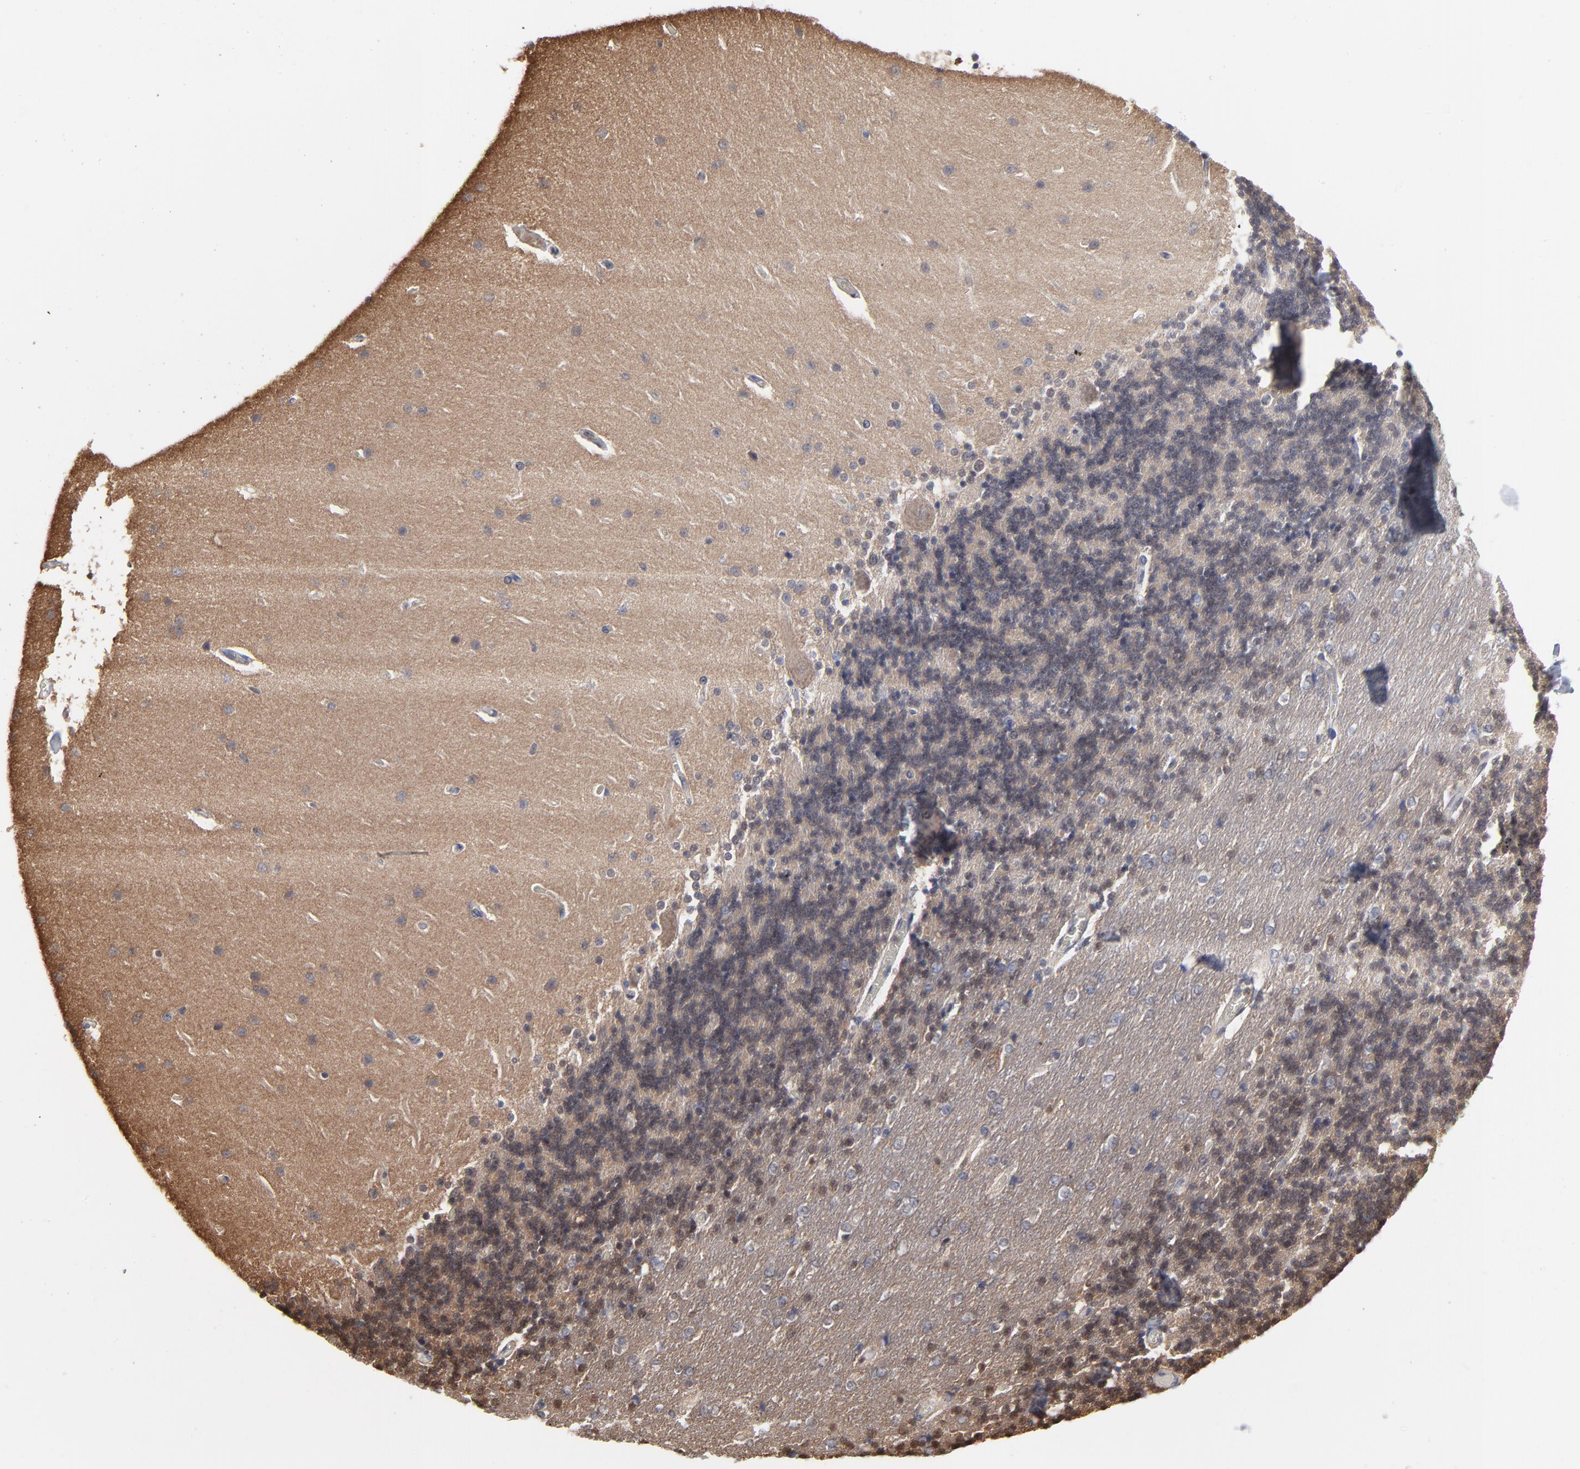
{"staining": {"intensity": "weak", "quantity": ">75%", "location": "cytoplasmic/membranous"}, "tissue": "cerebellum", "cell_type": "Cells in granular layer", "image_type": "normal", "snomed": [{"axis": "morphology", "description": "Normal tissue, NOS"}, {"axis": "topography", "description": "Cerebellum"}], "caption": "Immunohistochemistry of unremarkable cerebellum displays low levels of weak cytoplasmic/membranous positivity in about >75% of cells in granular layer. (IHC, brightfield microscopy, high magnification).", "gene": "MAP2K1", "patient": {"sex": "female", "age": 54}}